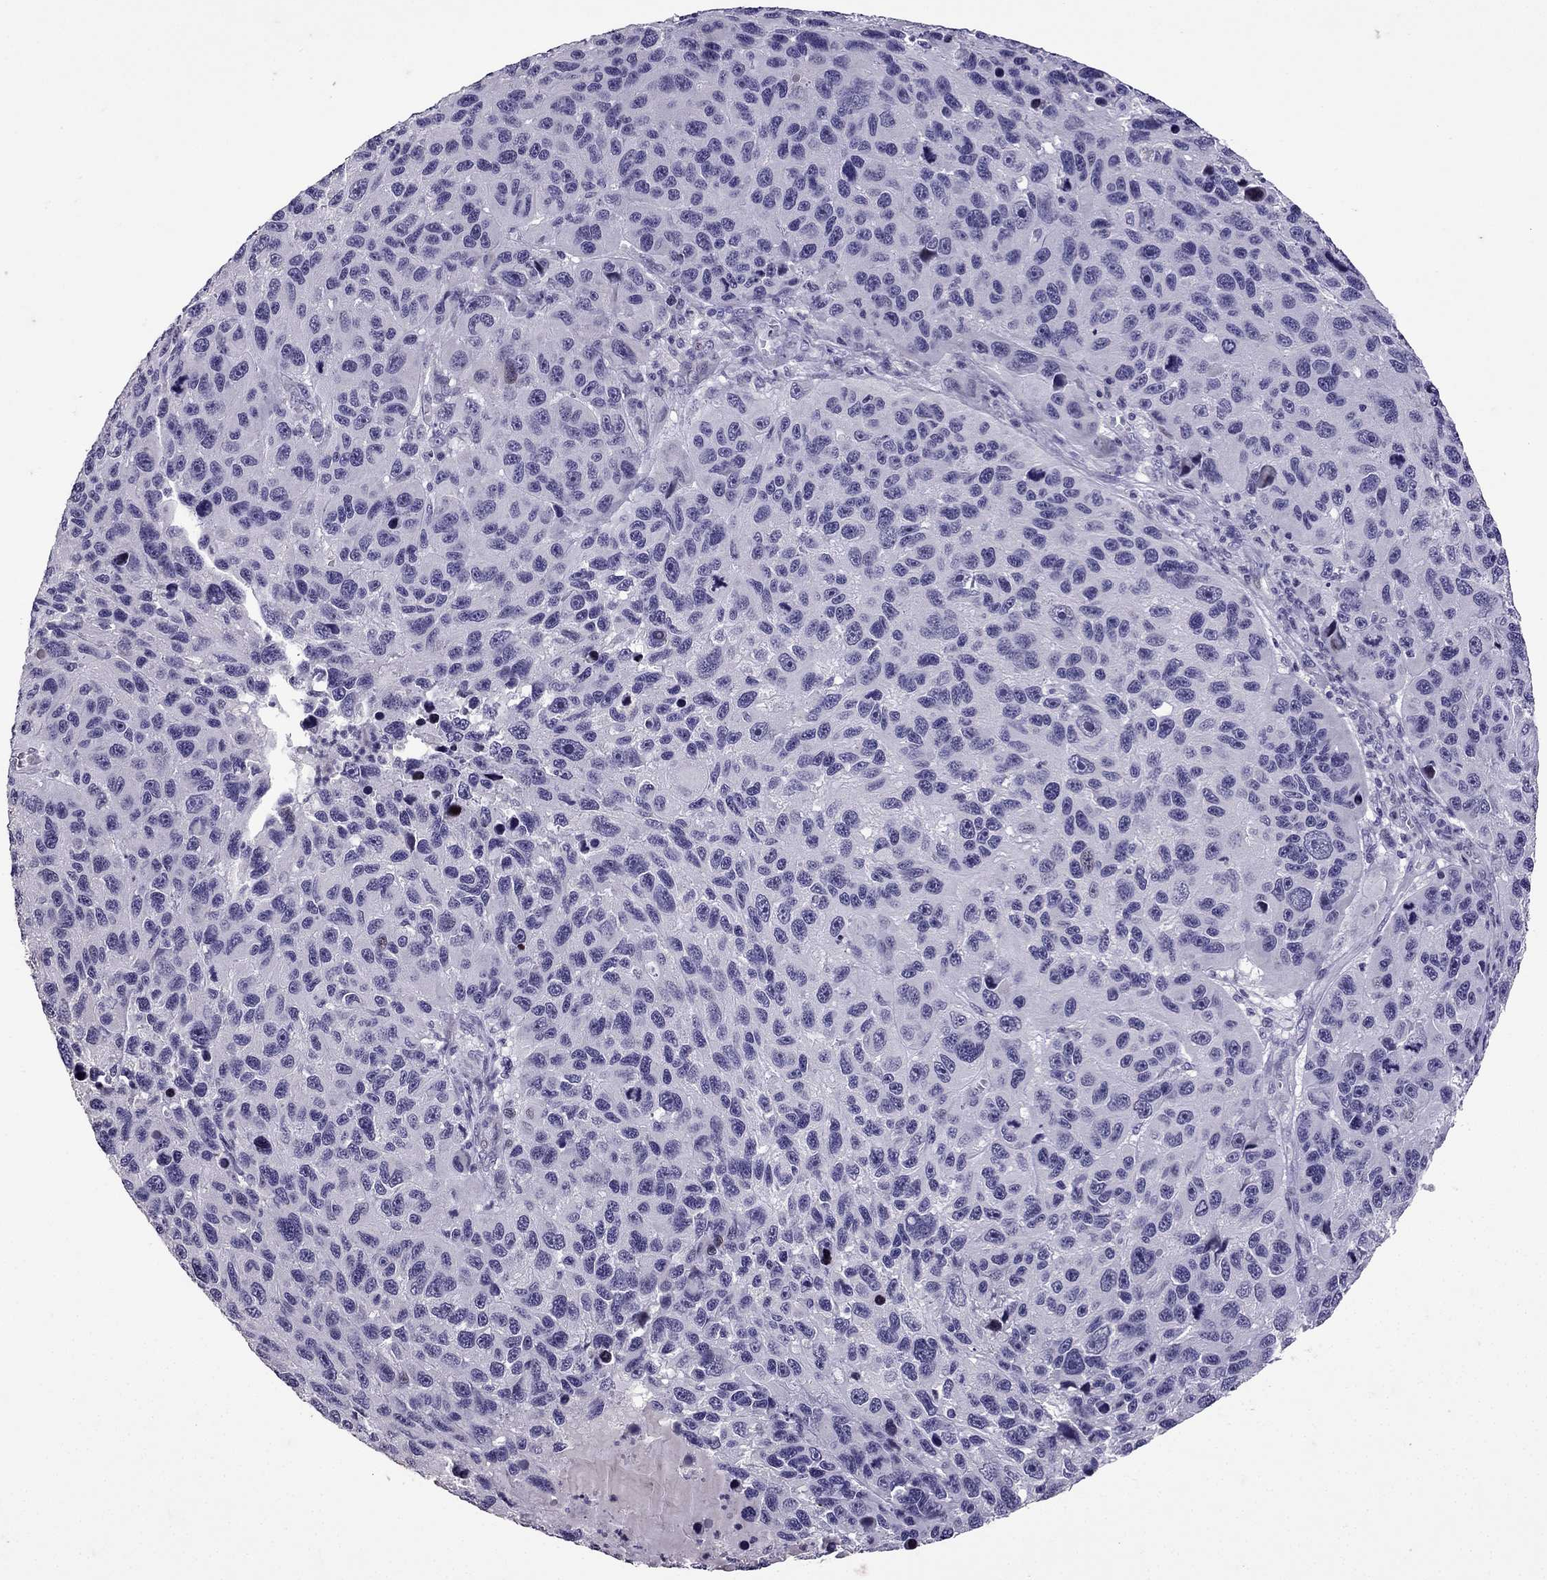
{"staining": {"intensity": "negative", "quantity": "none", "location": "none"}, "tissue": "melanoma", "cell_type": "Tumor cells", "image_type": "cancer", "snomed": [{"axis": "morphology", "description": "Malignant melanoma, NOS"}, {"axis": "topography", "description": "Skin"}], "caption": "There is no significant positivity in tumor cells of melanoma.", "gene": "TTN", "patient": {"sex": "male", "age": 53}}